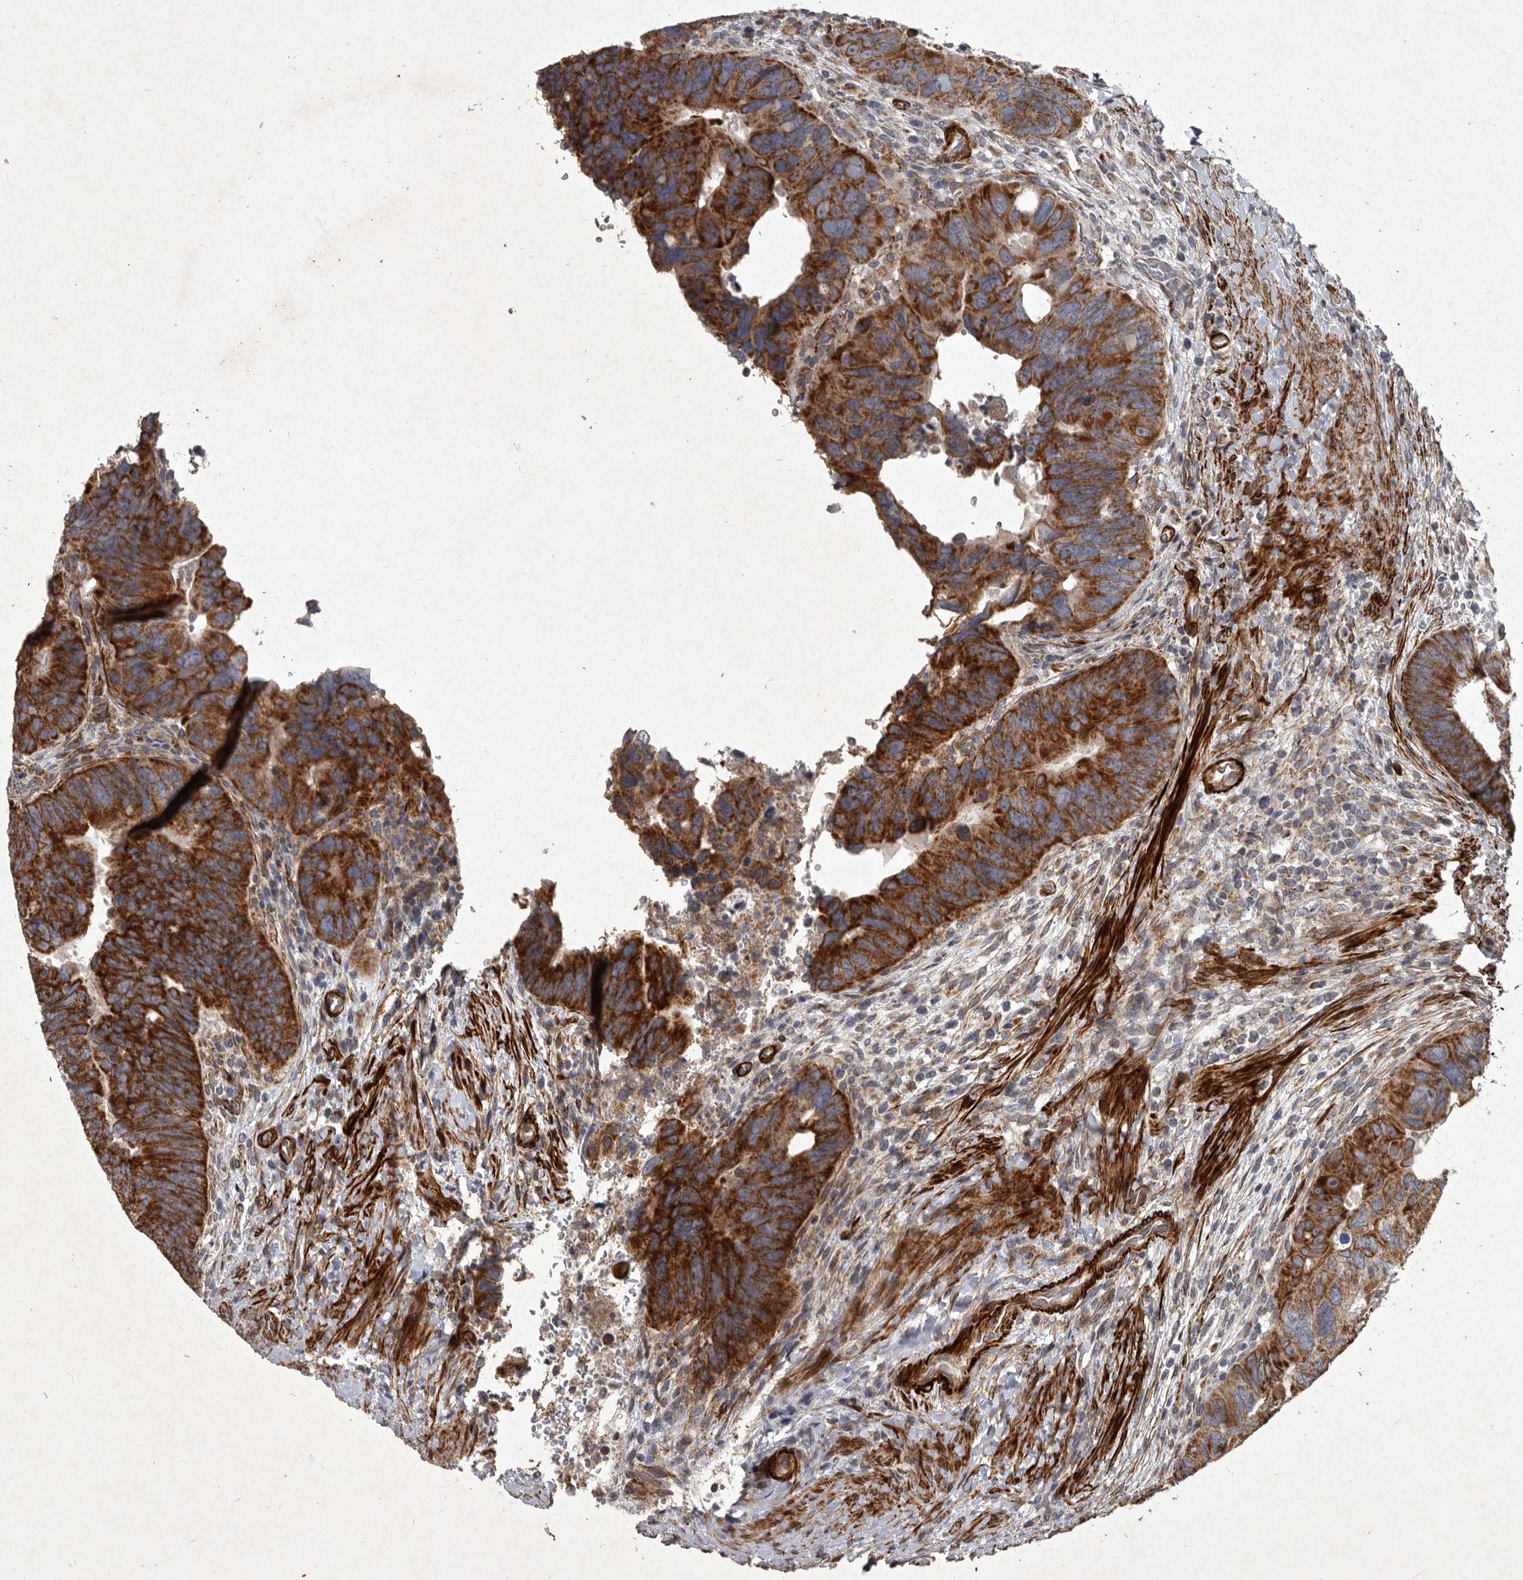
{"staining": {"intensity": "strong", "quantity": ">75%", "location": "cytoplasmic/membranous"}, "tissue": "colorectal cancer", "cell_type": "Tumor cells", "image_type": "cancer", "snomed": [{"axis": "morphology", "description": "Adenocarcinoma, NOS"}, {"axis": "topography", "description": "Rectum"}], "caption": "An immunohistochemistry (IHC) image of tumor tissue is shown. Protein staining in brown labels strong cytoplasmic/membranous positivity in colorectal cancer (adenocarcinoma) within tumor cells.", "gene": "MRPS15", "patient": {"sex": "male", "age": 59}}